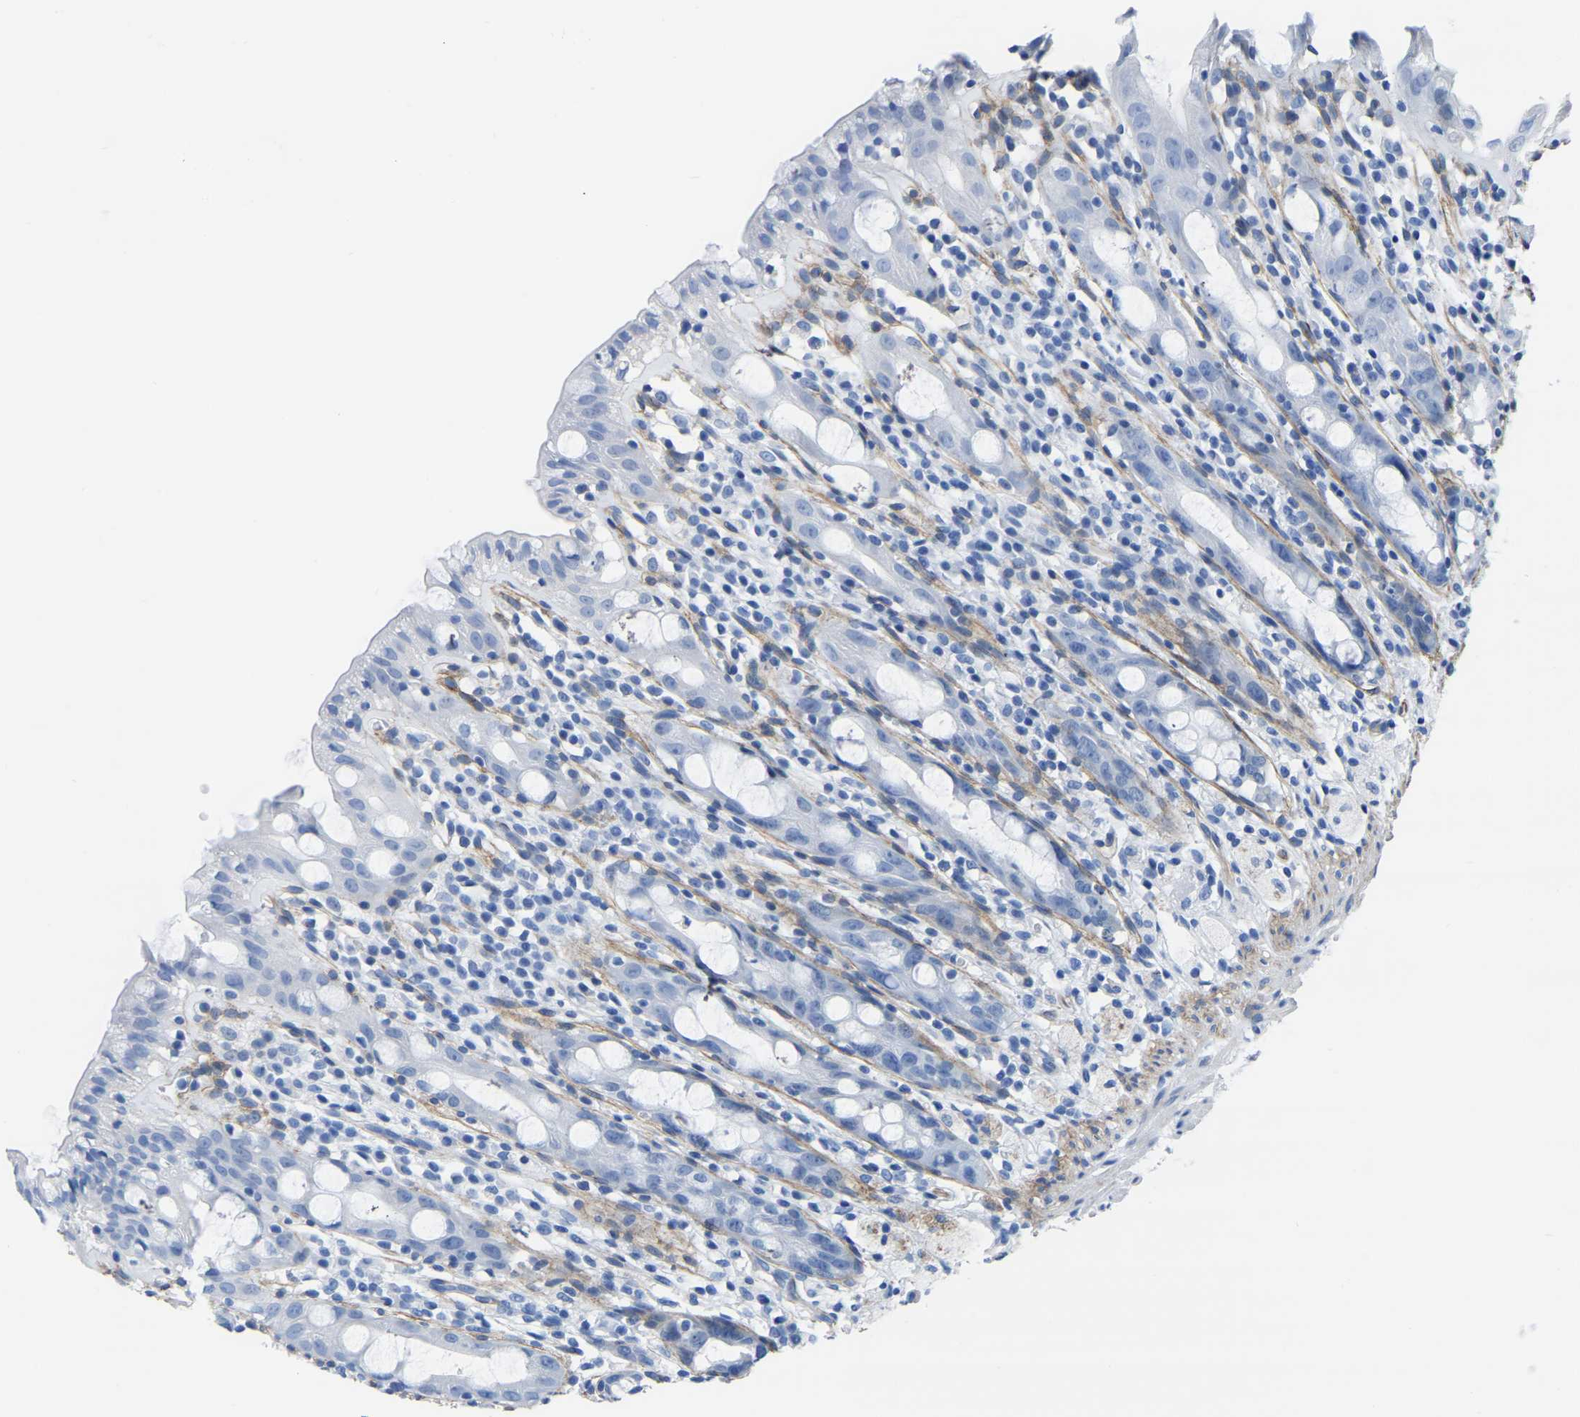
{"staining": {"intensity": "negative", "quantity": "none", "location": "none"}, "tissue": "rectum", "cell_type": "Glandular cells", "image_type": "normal", "snomed": [{"axis": "morphology", "description": "Normal tissue, NOS"}, {"axis": "topography", "description": "Rectum"}], "caption": "Glandular cells show no significant positivity in benign rectum. (DAB IHC visualized using brightfield microscopy, high magnification).", "gene": "SLC45A3", "patient": {"sex": "male", "age": 44}}